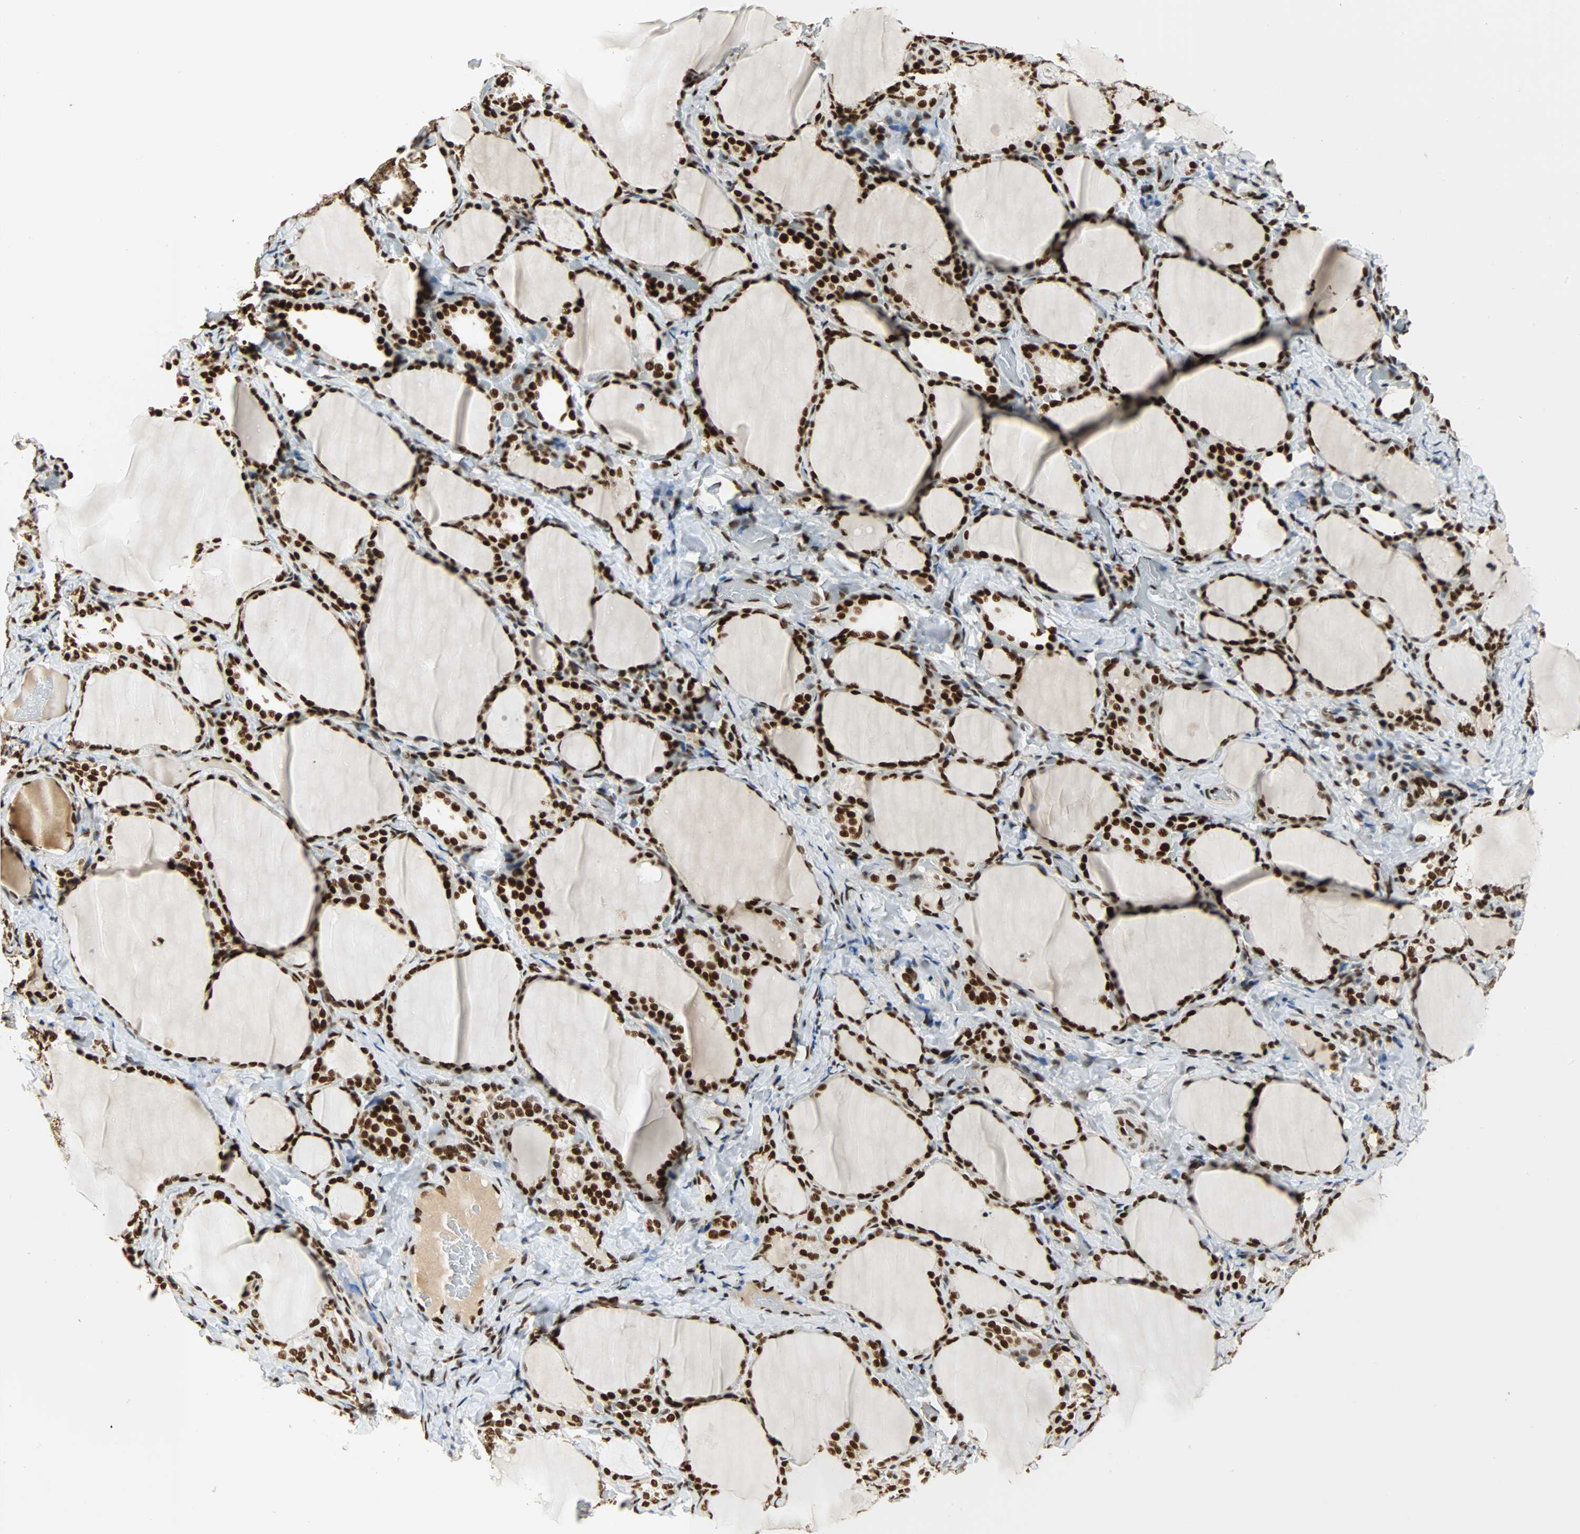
{"staining": {"intensity": "strong", "quantity": ">75%", "location": "nuclear"}, "tissue": "thyroid gland", "cell_type": "Glandular cells", "image_type": "normal", "snomed": [{"axis": "morphology", "description": "Normal tissue, NOS"}, {"axis": "morphology", "description": "Papillary adenocarcinoma, NOS"}, {"axis": "topography", "description": "Thyroid gland"}], "caption": "About >75% of glandular cells in normal human thyroid gland exhibit strong nuclear protein staining as visualized by brown immunohistochemical staining.", "gene": "CDK12", "patient": {"sex": "female", "age": 30}}